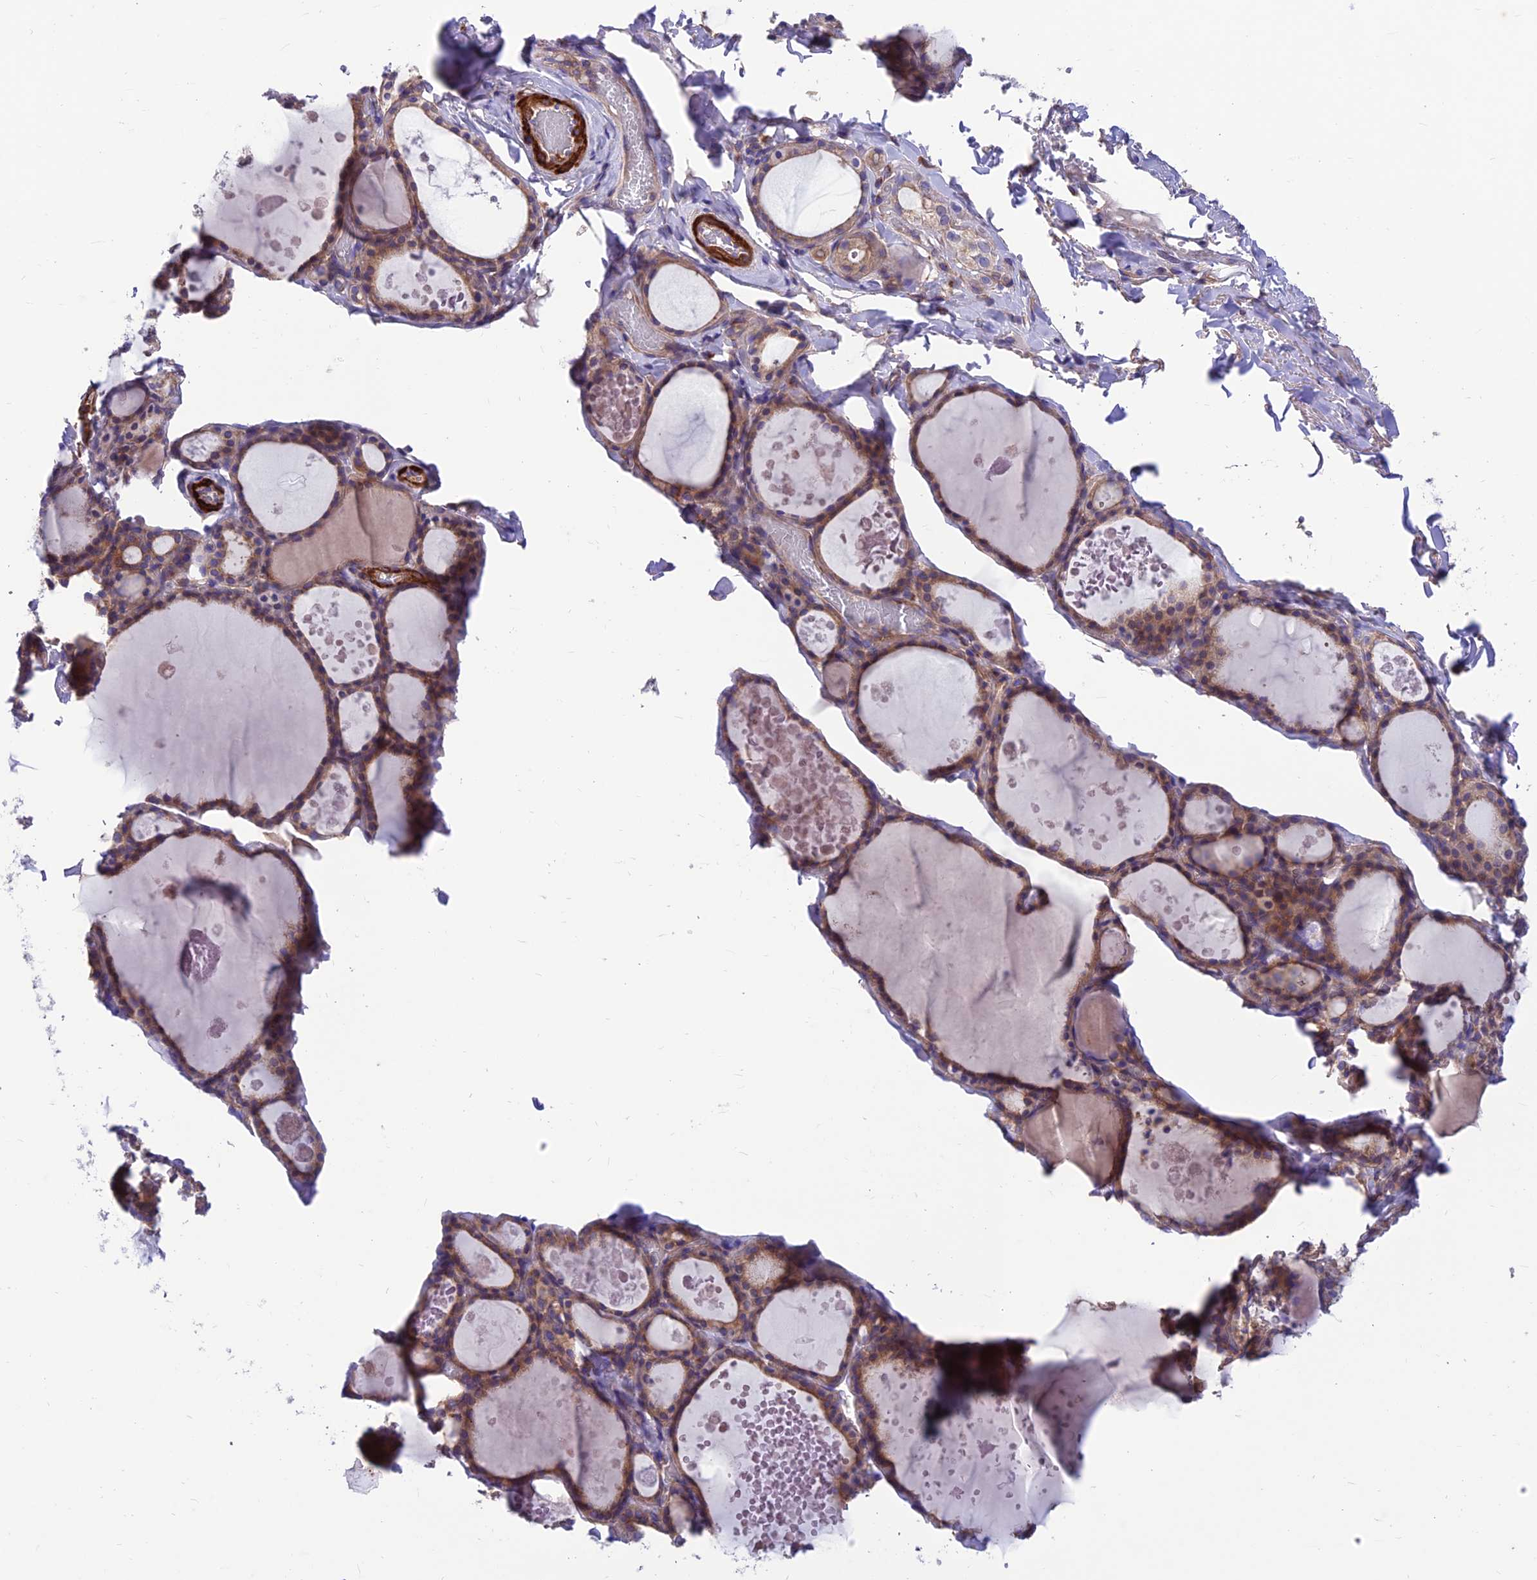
{"staining": {"intensity": "moderate", "quantity": ">75%", "location": "cytoplasmic/membranous"}, "tissue": "thyroid gland", "cell_type": "Glandular cells", "image_type": "normal", "snomed": [{"axis": "morphology", "description": "Normal tissue, NOS"}, {"axis": "topography", "description": "Thyroid gland"}], "caption": "This image displays IHC staining of unremarkable thyroid gland, with medium moderate cytoplasmic/membranous expression in approximately >75% of glandular cells.", "gene": "VPS16", "patient": {"sex": "male", "age": 56}}